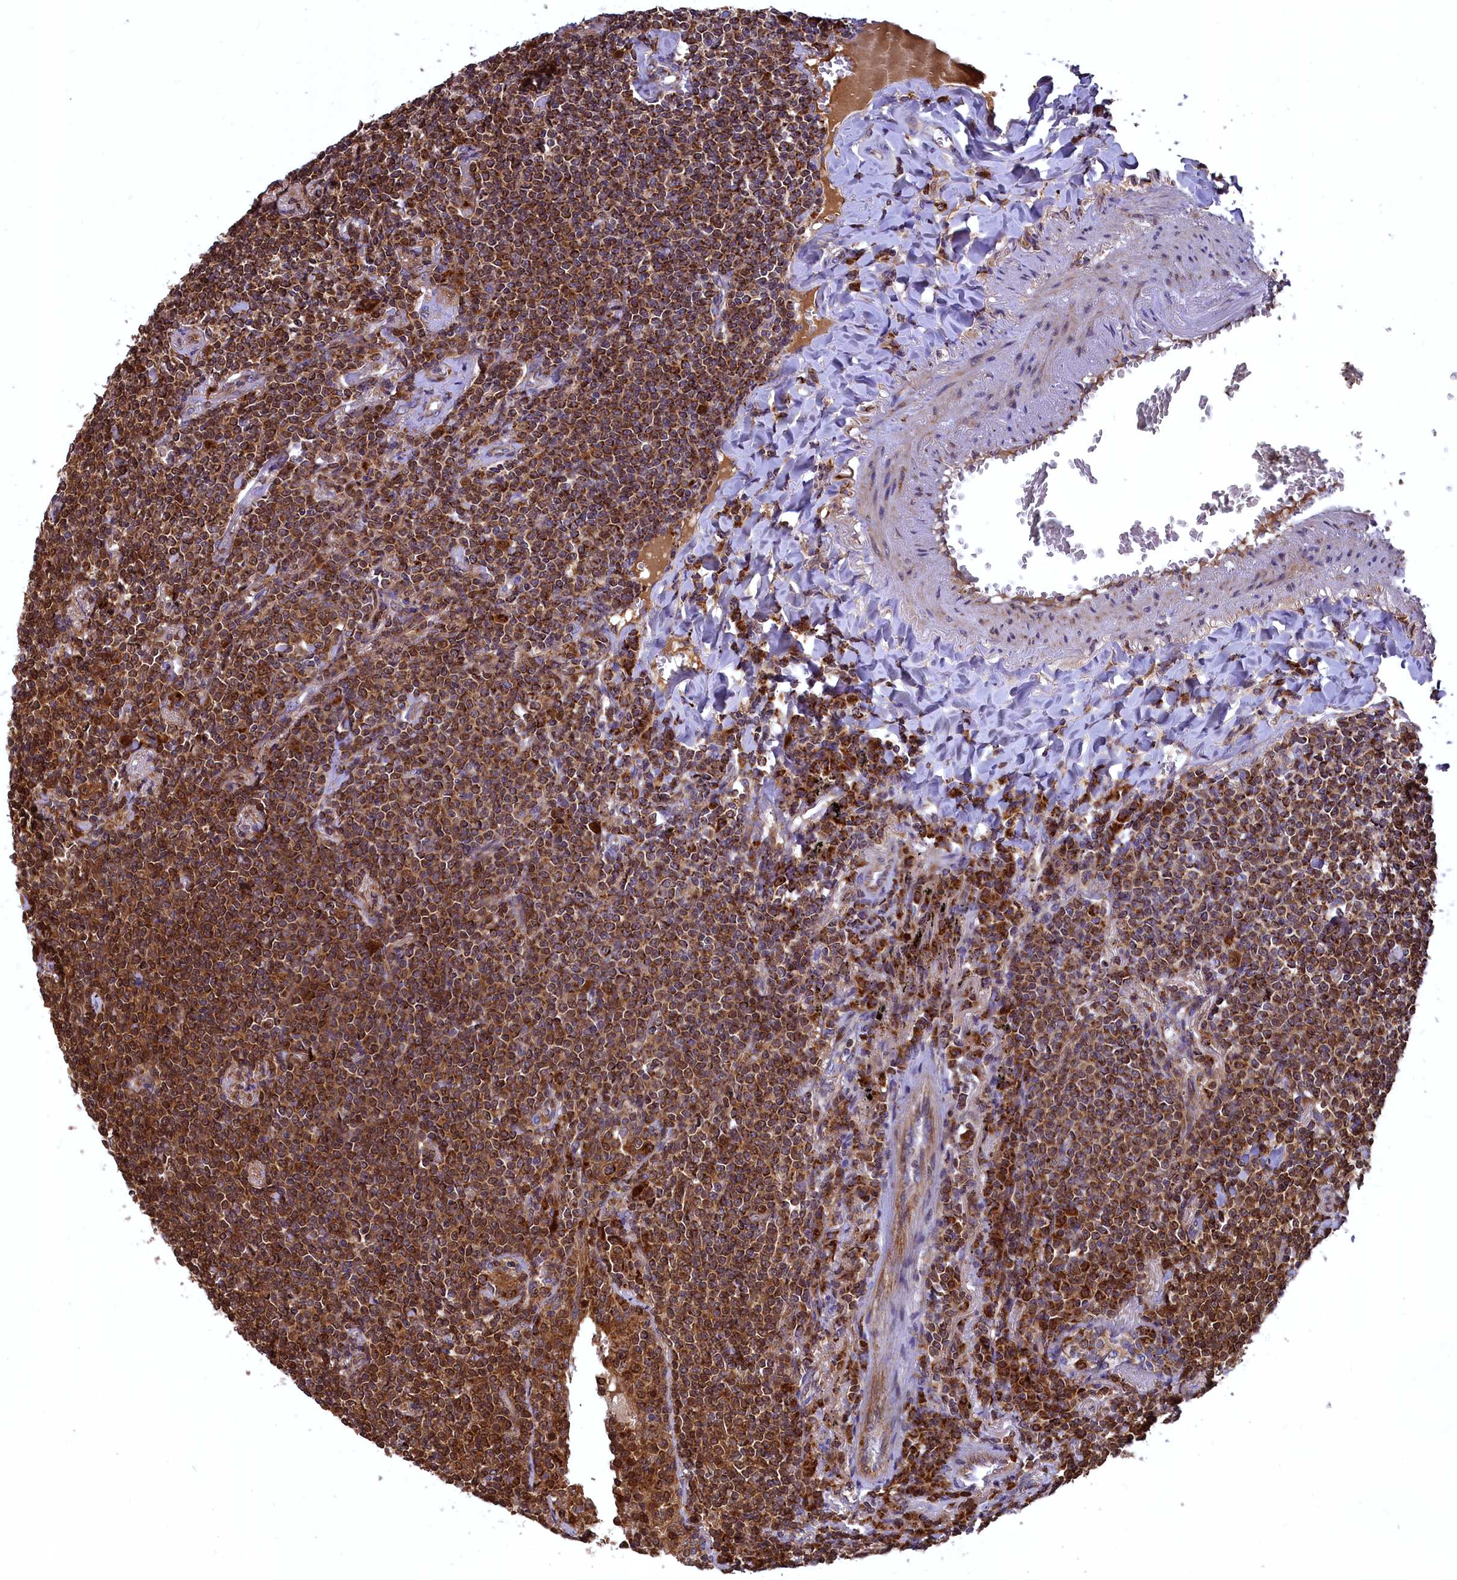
{"staining": {"intensity": "strong", "quantity": ">75%", "location": "cytoplasmic/membranous"}, "tissue": "lymphoma", "cell_type": "Tumor cells", "image_type": "cancer", "snomed": [{"axis": "morphology", "description": "Malignant lymphoma, non-Hodgkin's type, Low grade"}, {"axis": "topography", "description": "Lung"}], "caption": "This photomicrograph demonstrates low-grade malignant lymphoma, non-Hodgkin's type stained with immunohistochemistry (IHC) to label a protein in brown. The cytoplasmic/membranous of tumor cells show strong positivity for the protein. Nuclei are counter-stained blue.", "gene": "COX17", "patient": {"sex": "female", "age": 71}}